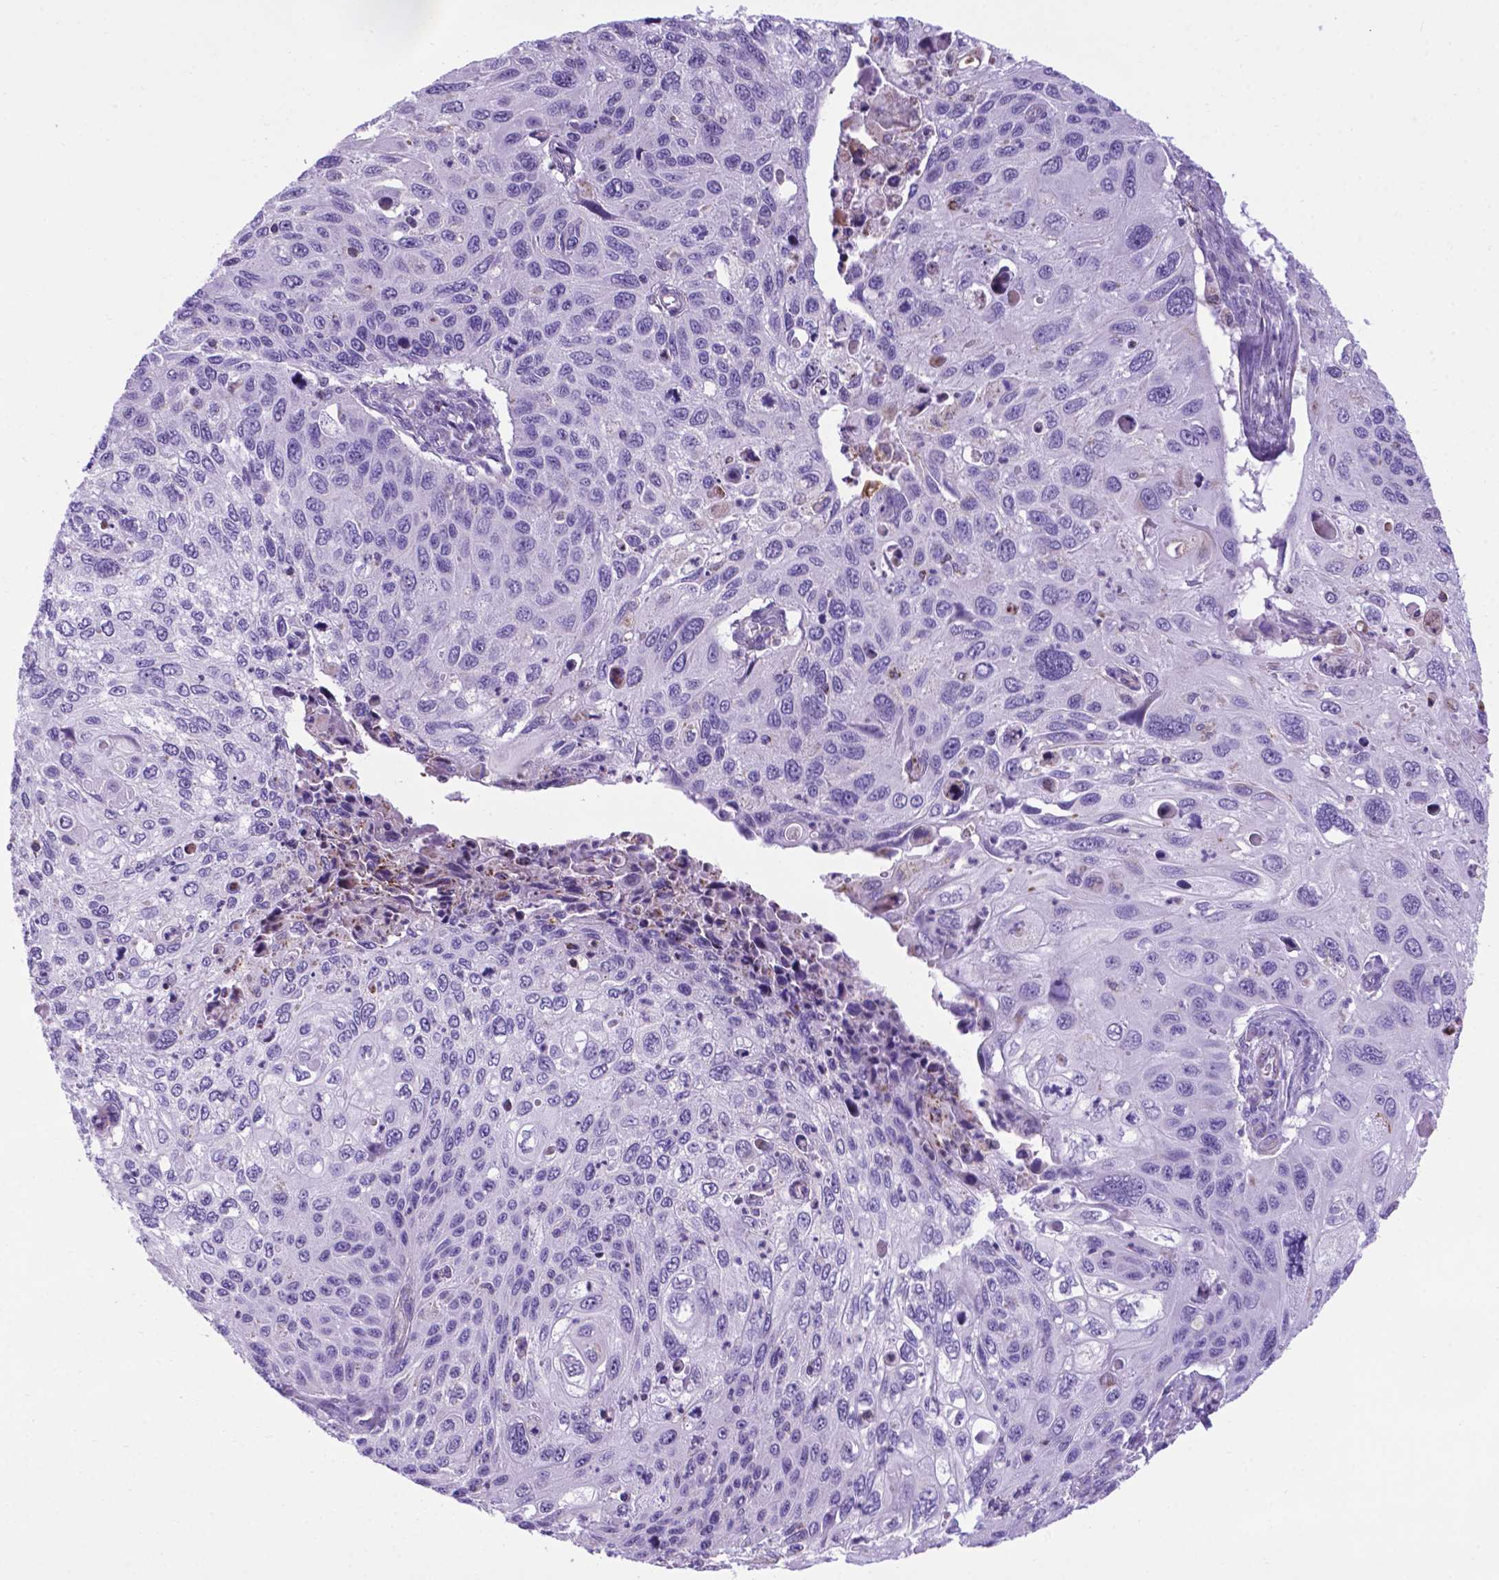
{"staining": {"intensity": "negative", "quantity": "none", "location": "none"}, "tissue": "cervical cancer", "cell_type": "Tumor cells", "image_type": "cancer", "snomed": [{"axis": "morphology", "description": "Squamous cell carcinoma, NOS"}, {"axis": "topography", "description": "Cervix"}], "caption": "Tumor cells show no significant expression in cervical squamous cell carcinoma.", "gene": "POU3F3", "patient": {"sex": "female", "age": 70}}